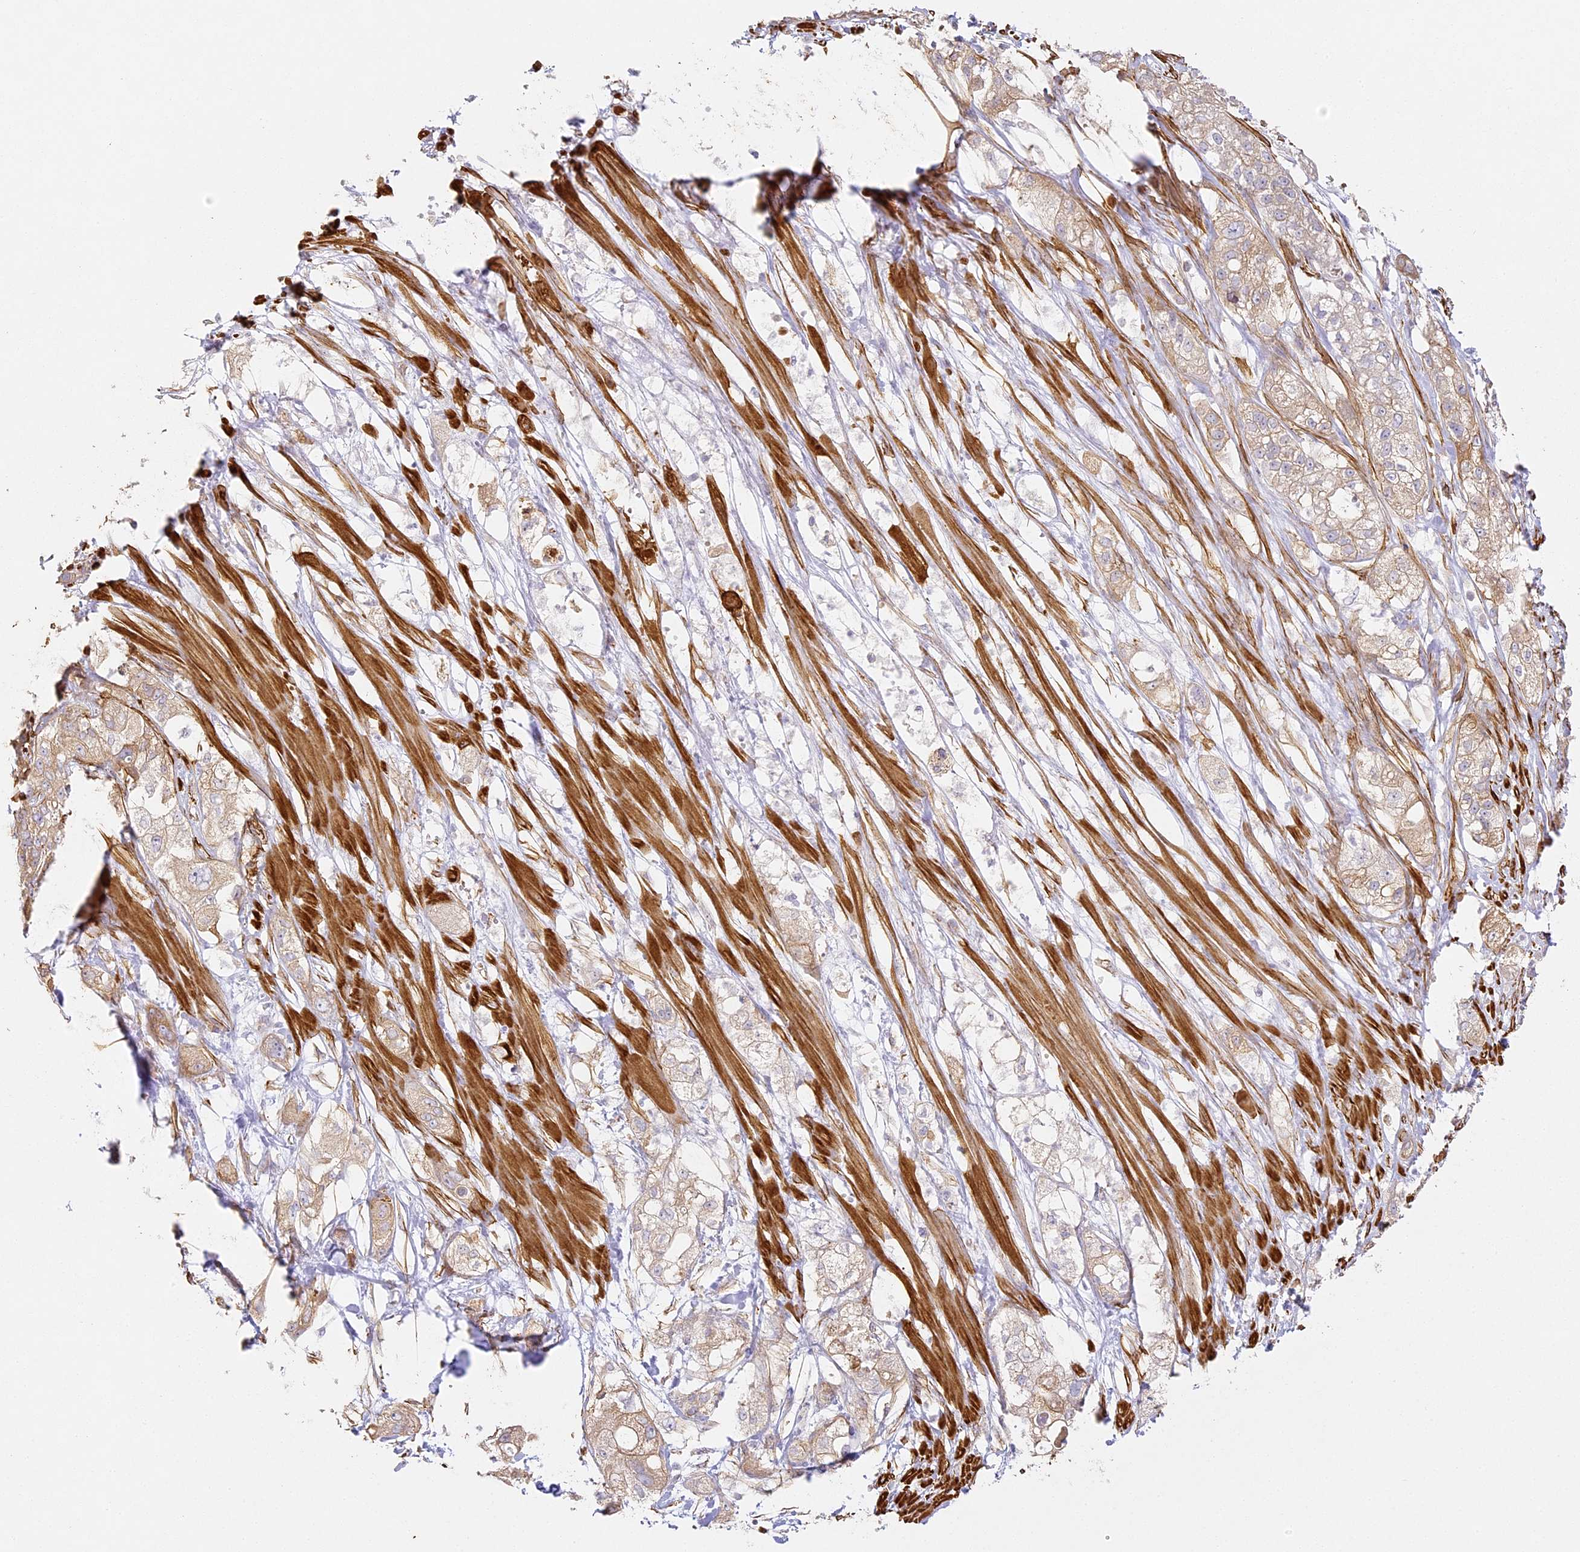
{"staining": {"intensity": "weak", "quantity": "25%-75%", "location": "cytoplasmic/membranous"}, "tissue": "pancreatic cancer", "cell_type": "Tumor cells", "image_type": "cancer", "snomed": [{"axis": "morphology", "description": "Adenocarcinoma, NOS"}, {"axis": "topography", "description": "Pancreas"}], "caption": "Immunohistochemistry image of neoplastic tissue: pancreatic cancer stained using IHC displays low levels of weak protein expression localized specifically in the cytoplasmic/membranous of tumor cells, appearing as a cytoplasmic/membranous brown color.", "gene": "MED28", "patient": {"sex": "female", "age": 78}}